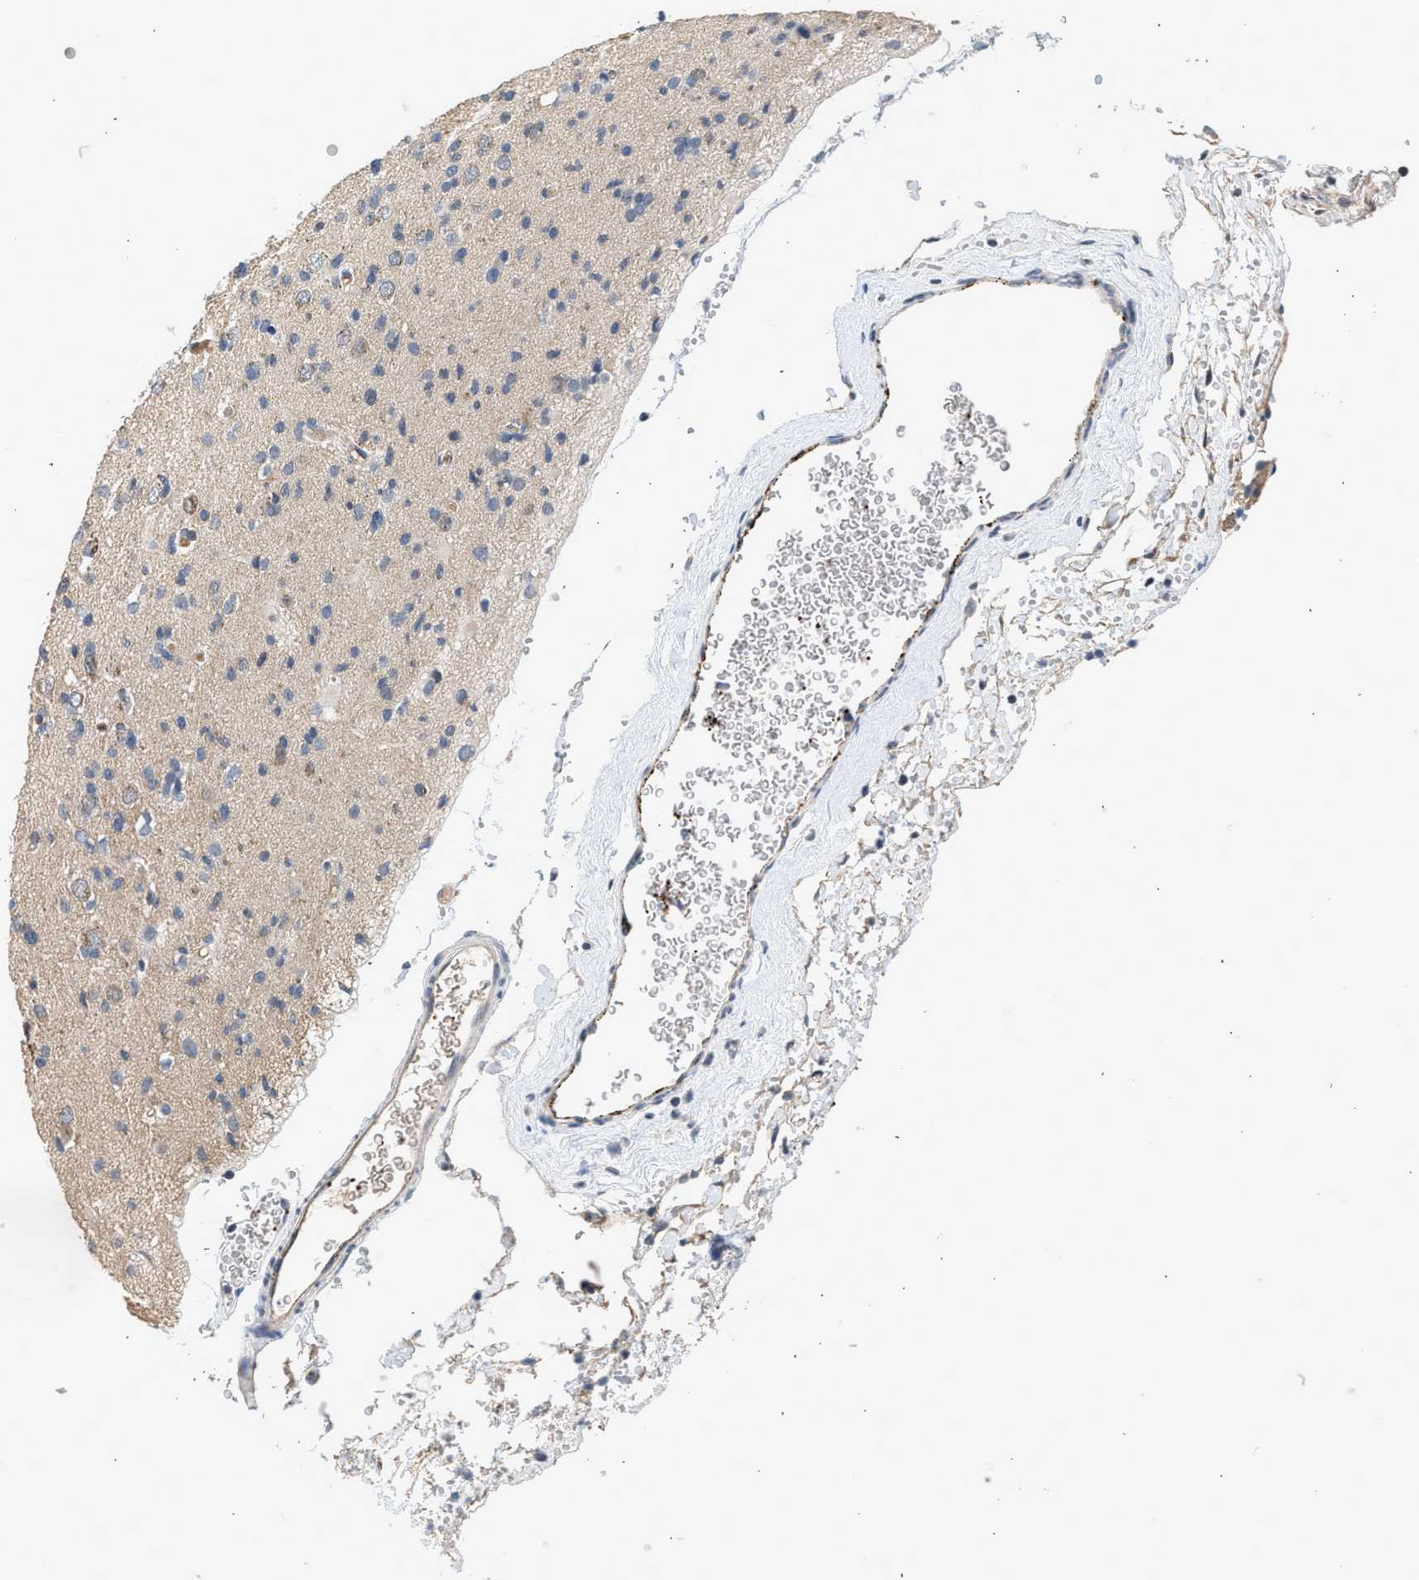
{"staining": {"intensity": "negative", "quantity": "none", "location": "none"}, "tissue": "glioma", "cell_type": "Tumor cells", "image_type": "cancer", "snomed": [{"axis": "morphology", "description": "Glioma, malignant, Low grade"}, {"axis": "topography", "description": "Brain"}], "caption": "An immunohistochemistry photomicrograph of malignant low-grade glioma is shown. There is no staining in tumor cells of malignant low-grade glioma.", "gene": "PIM1", "patient": {"sex": "female", "age": 22}}